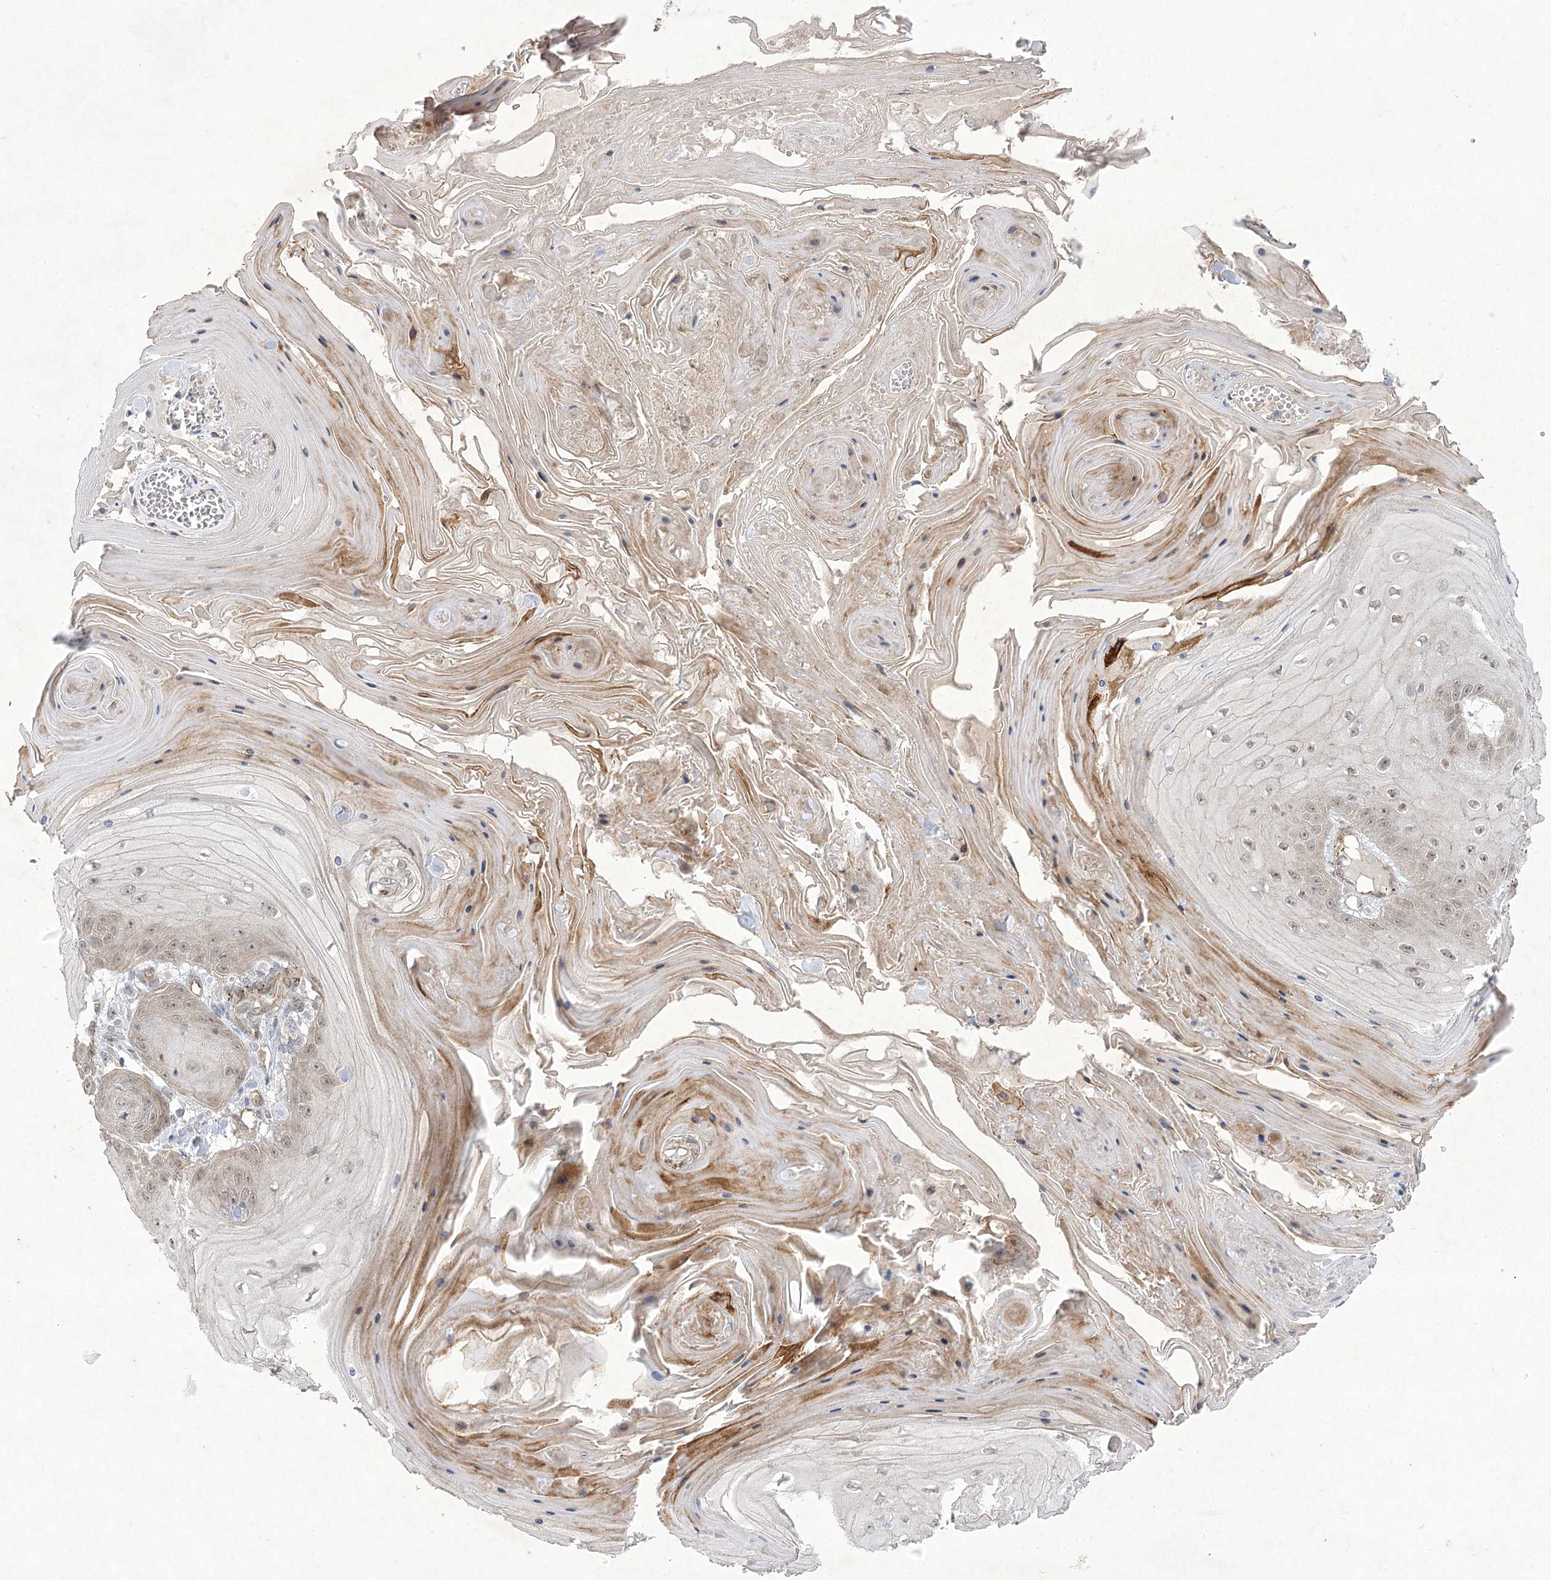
{"staining": {"intensity": "weak", "quantity": "25%-75%", "location": "nuclear"}, "tissue": "skin cancer", "cell_type": "Tumor cells", "image_type": "cancer", "snomed": [{"axis": "morphology", "description": "Squamous cell carcinoma, NOS"}, {"axis": "topography", "description": "Skin"}], "caption": "IHC (DAB (3,3'-diaminobenzidine)) staining of skin cancer (squamous cell carcinoma) exhibits weak nuclear protein positivity in approximately 25%-75% of tumor cells.", "gene": "AMTN", "patient": {"sex": "male", "age": 74}}